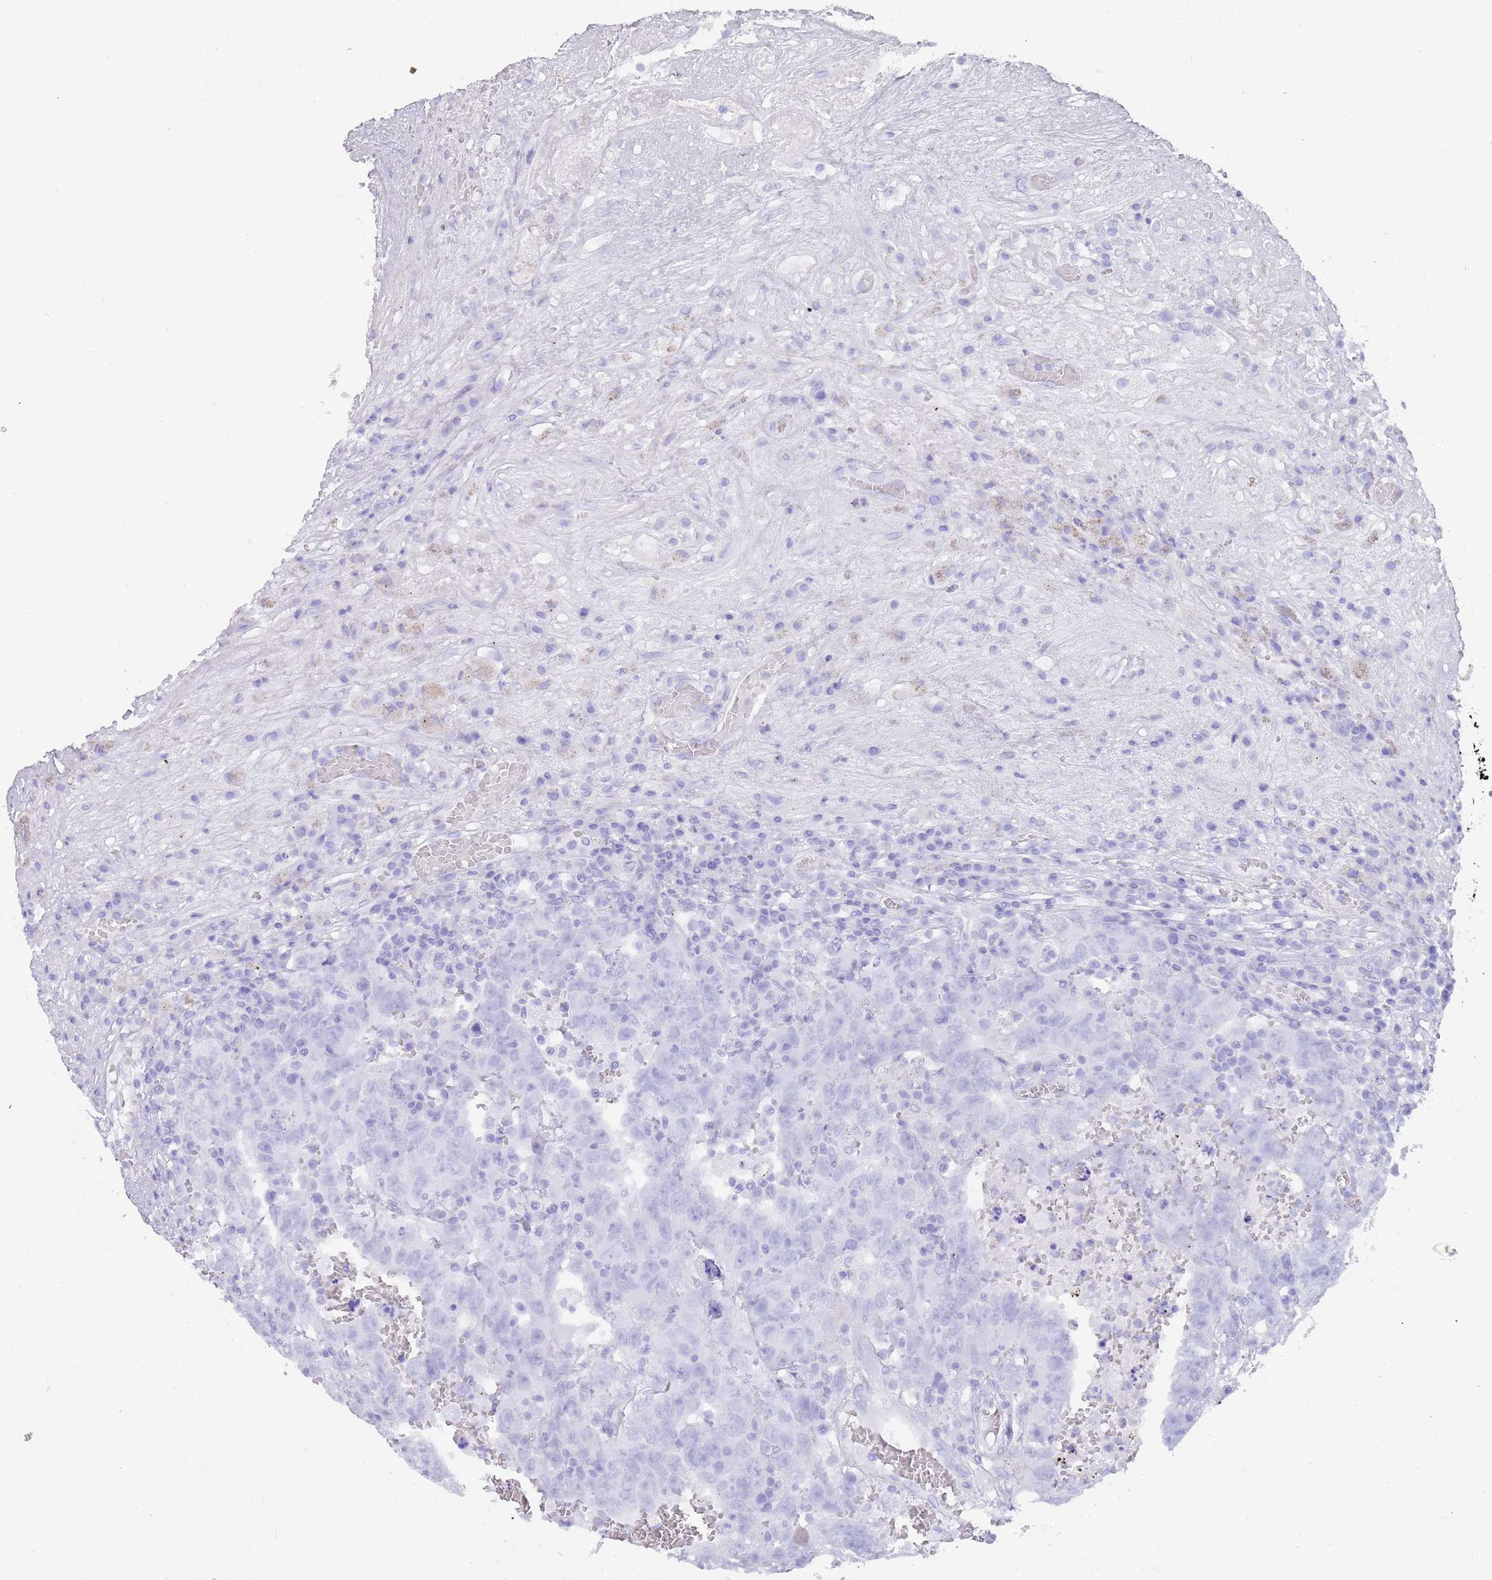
{"staining": {"intensity": "negative", "quantity": "none", "location": "none"}, "tissue": "testis cancer", "cell_type": "Tumor cells", "image_type": "cancer", "snomed": [{"axis": "morphology", "description": "Carcinoma, Embryonal, NOS"}, {"axis": "topography", "description": "Testis"}], "caption": "This is an immunohistochemistry (IHC) photomicrograph of testis cancer (embryonal carcinoma). There is no positivity in tumor cells.", "gene": "HDAC8", "patient": {"sex": "male", "age": 26}}